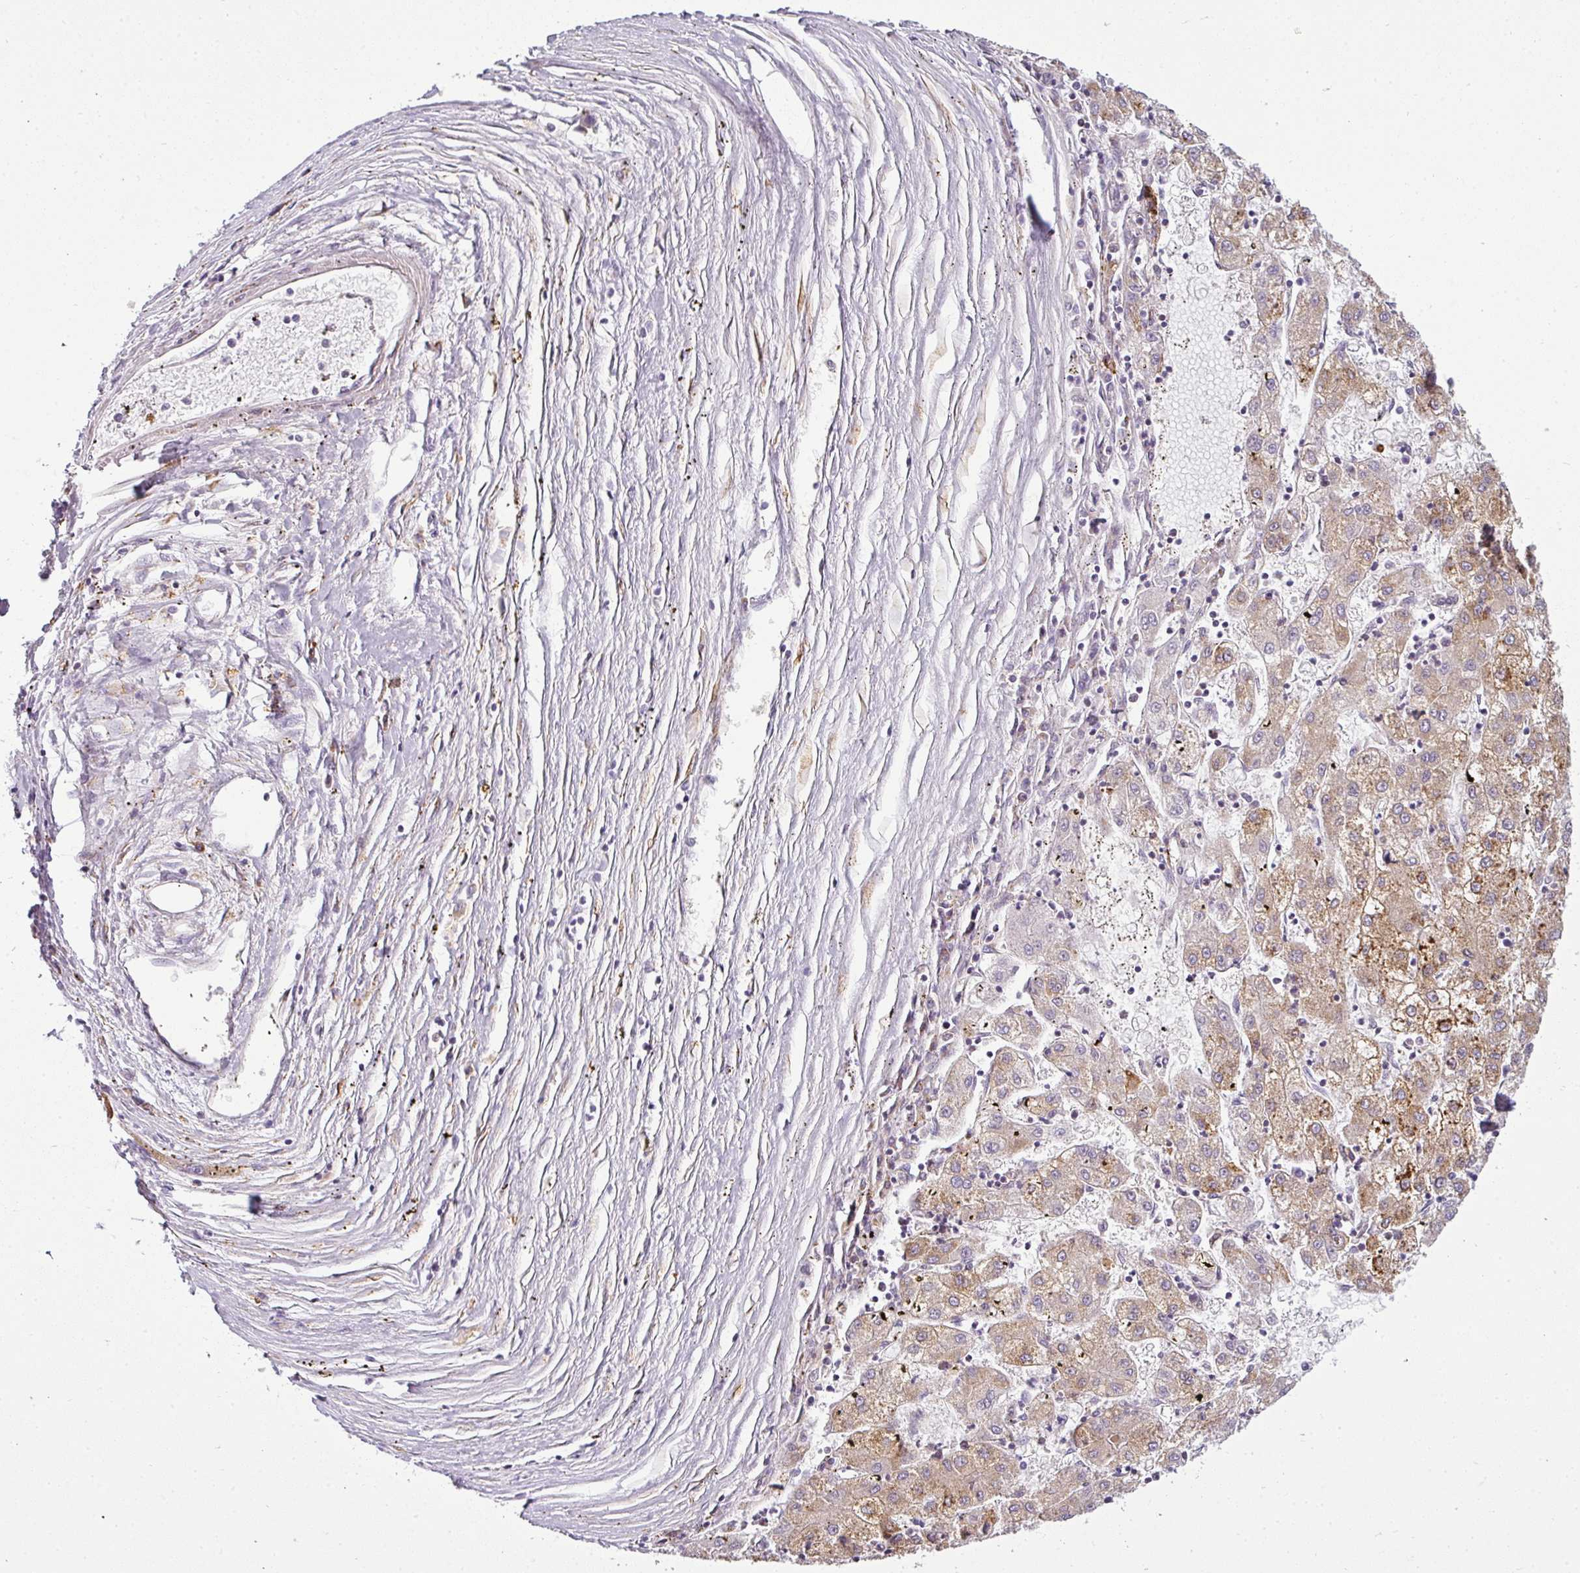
{"staining": {"intensity": "weak", "quantity": ">75%", "location": "cytoplasmic/membranous"}, "tissue": "liver cancer", "cell_type": "Tumor cells", "image_type": "cancer", "snomed": [{"axis": "morphology", "description": "Carcinoma, Hepatocellular, NOS"}, {"axis": "topography", "description": "Liver"}], "caption": "The histopathology image exhibits immunohistochemical staining of hepatocellular carcinoma (liver). There is weak cytoplasmic/membranous positivity is identified in approximately >75% of tumor cells.", "gene": "ANKRD18A", "patient": {"sex": "male", "age": 72}}